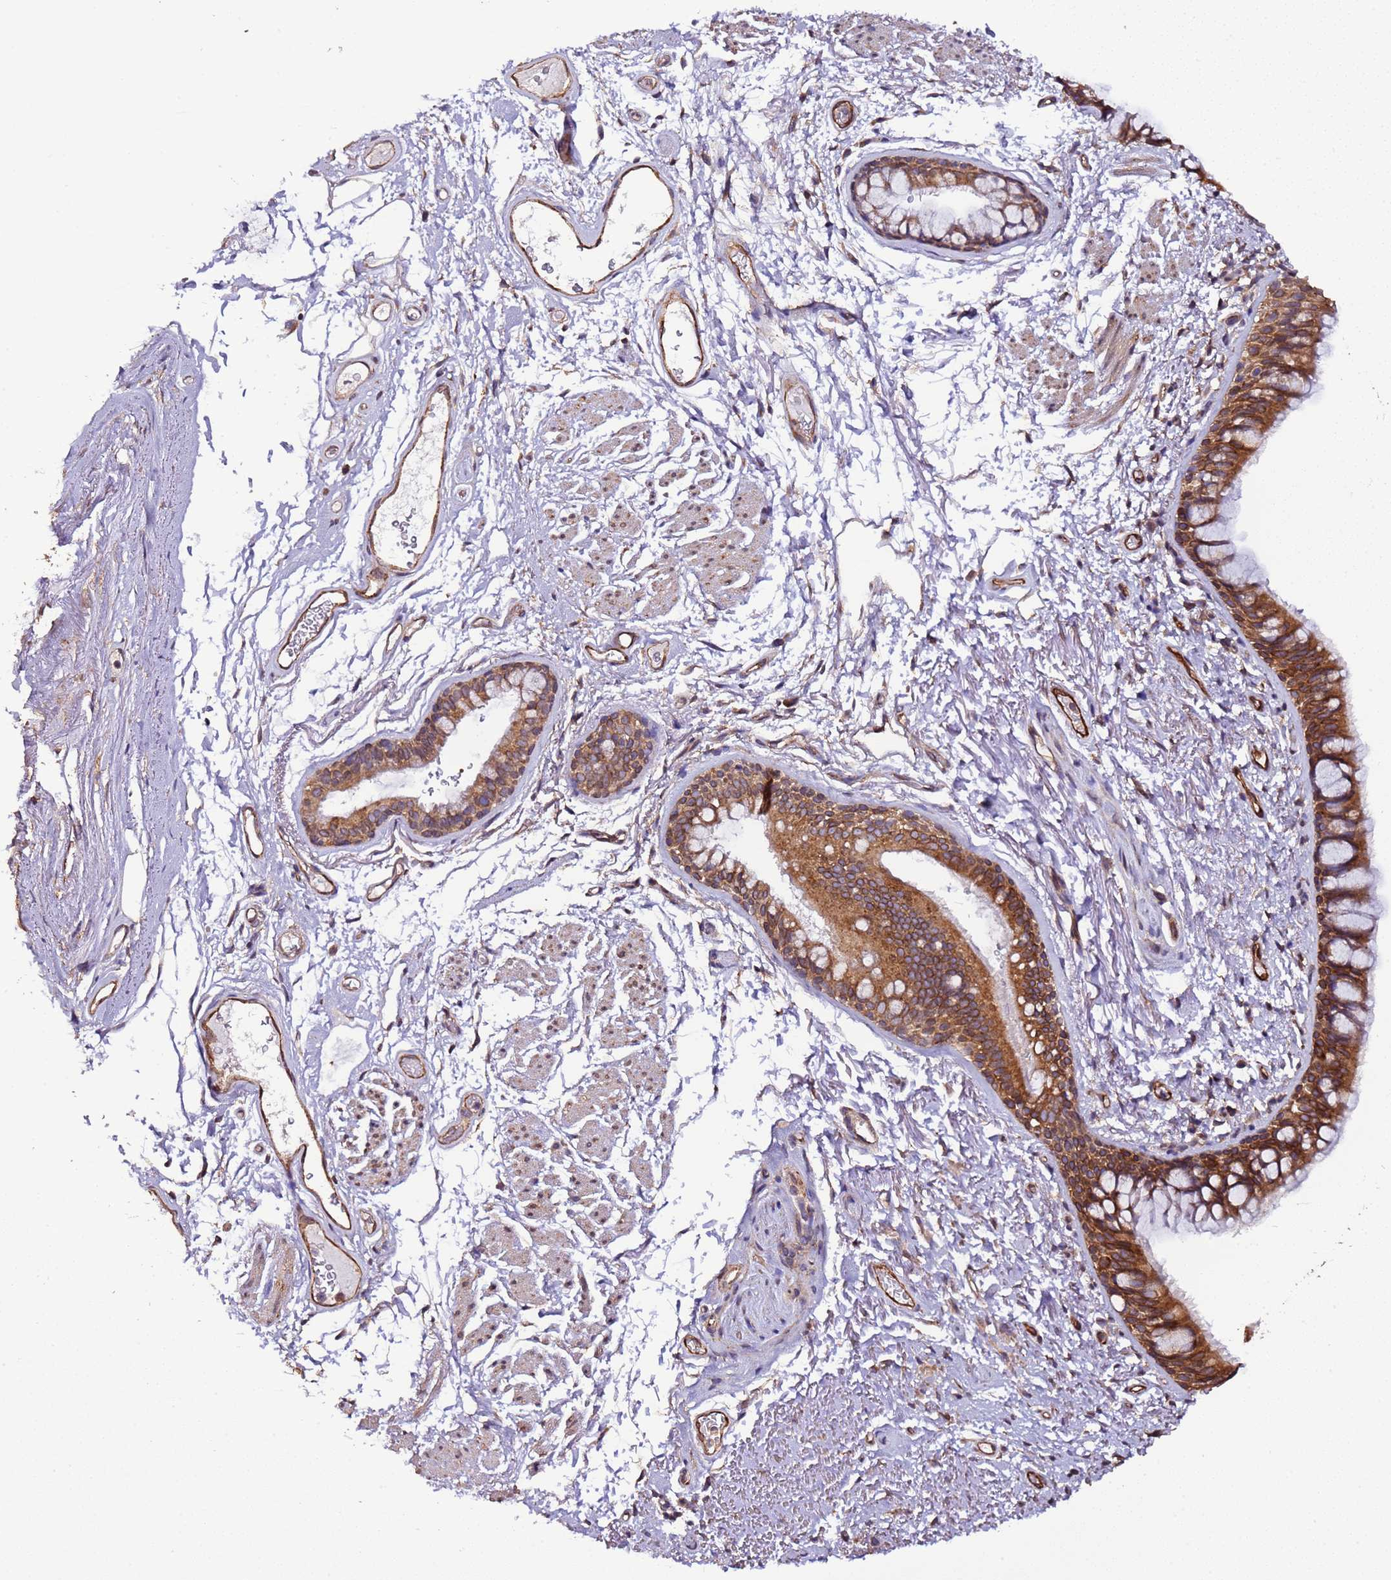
{"staining": {"intensity": "strong", "quantity": ">75%", "location": "cytoplasmic/membranous"}, "tissue": "bronchus", "cell_type": "Respiratory epithelial cells", "image_type": "normal", "snomed": [{"axis": "morphology", "description": "Normal tissue, NOS"}, {"axis": "topography", "description": "Cartilage tissue"}, {"axis": "topography", "description": "Bronchus"}], "caption": "This micrograph reveals immunohistochemistry (IHC) staining of unremarkable human bronchus, with high strong cytoplasmic/membranous staining in approximately >75% of respiratory epithelial cells.", "gene": "SLC41A3", "patient": {"sex": "female", "age": 73}}